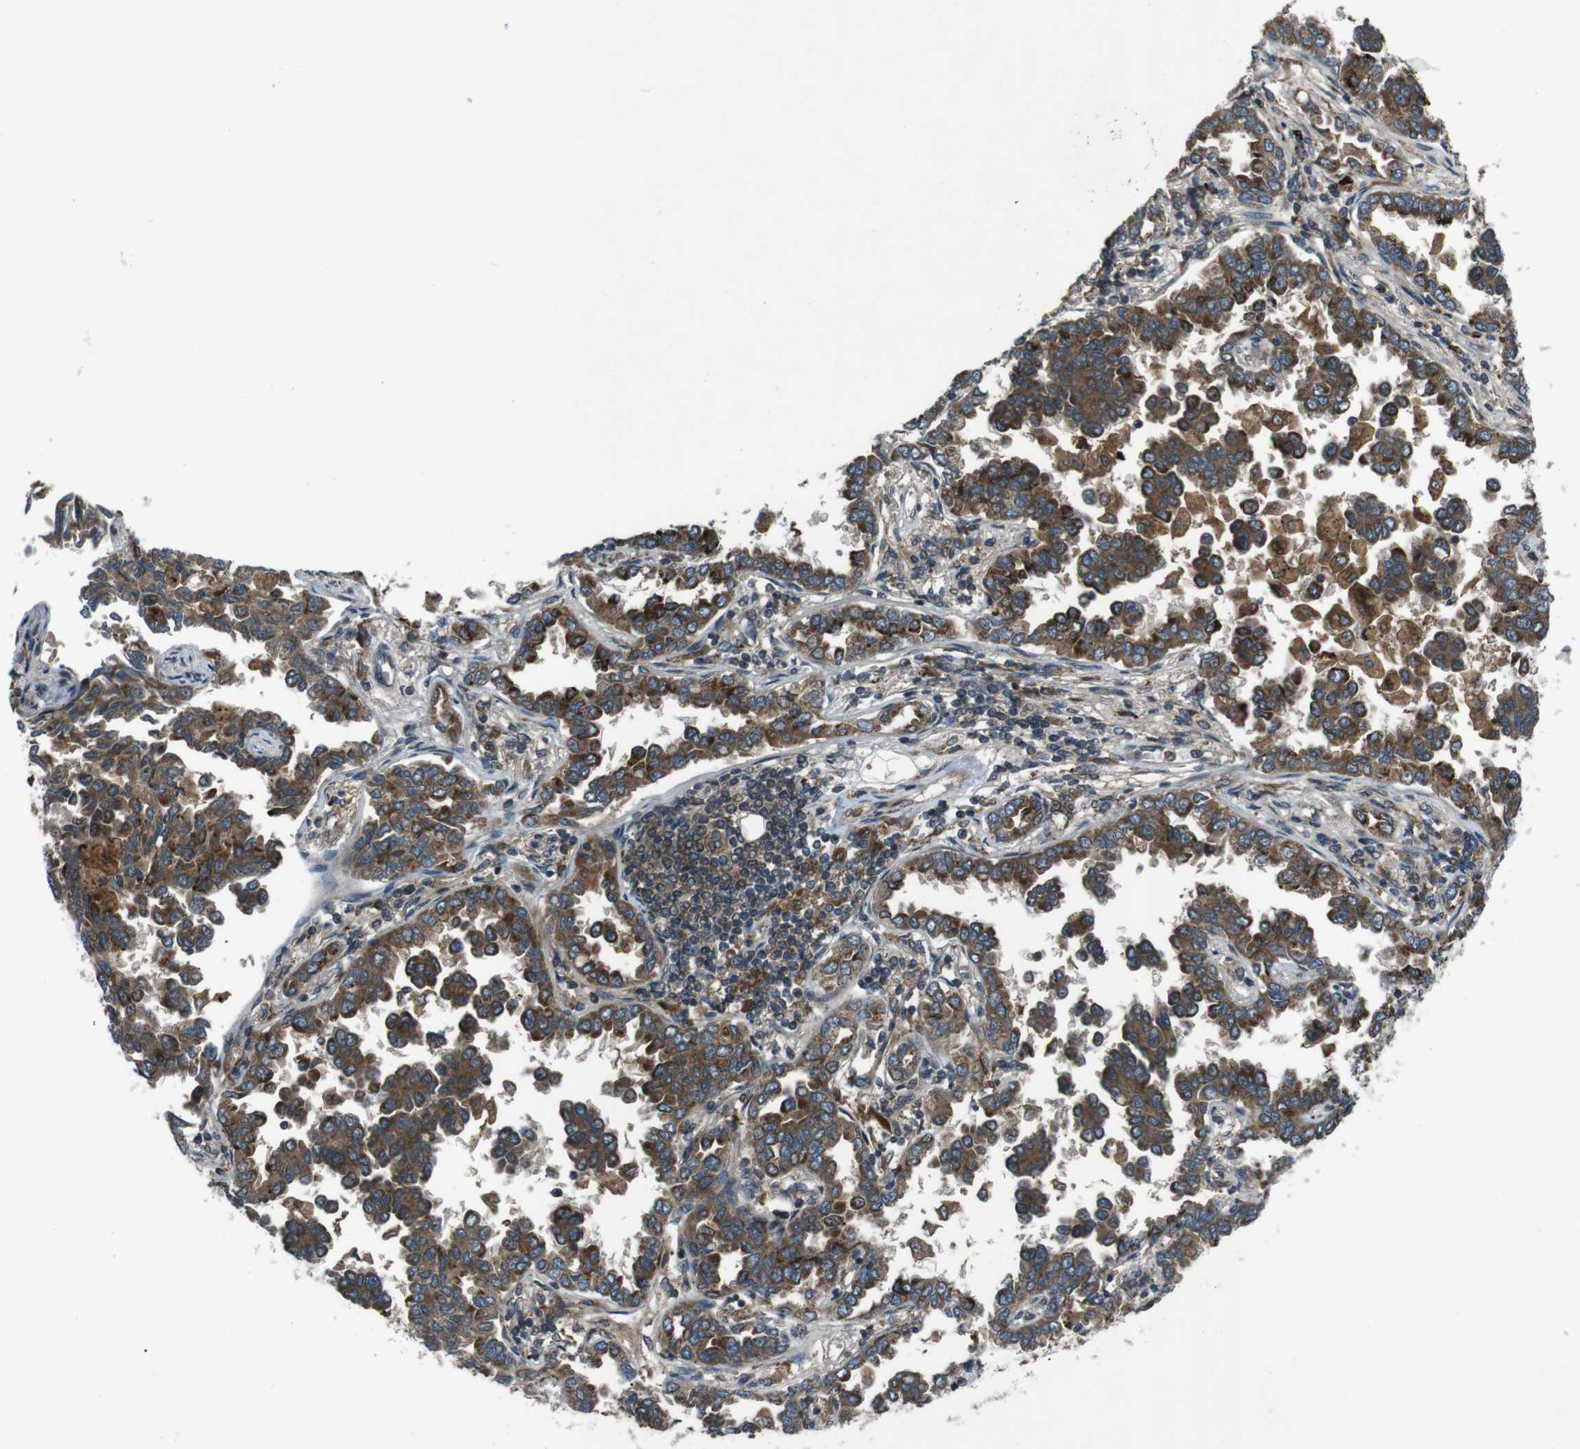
{"staining": {"intensity": "moderate", "quantity": ">75%", "location": "cytoplasmic/membranous"}, "tissue": "lung cancer", "cell_type": "Tumor cells", "image_type": "cancer", "snomed": [{"axis": "morphology", "description": "Normal tissue, NOS"}, {"axis": "morphology", "description": "Adenocarcinoma, NOS"}, {"axis": "topography", "description": "Lung"}], "caption": "Adenocarcinoma (lung) stained with immunohistochemistry (IHC) exhibits moderate cytoplasmic/membranous staining in about >75% of tumor cells. The protein of interest is stained brown, and the nuclei are stained in blue (DAB IHC with brightfield microscopy, high magnification).", "gene": "SLC27A4", "patient": {"sex": "male", "age": 59}}